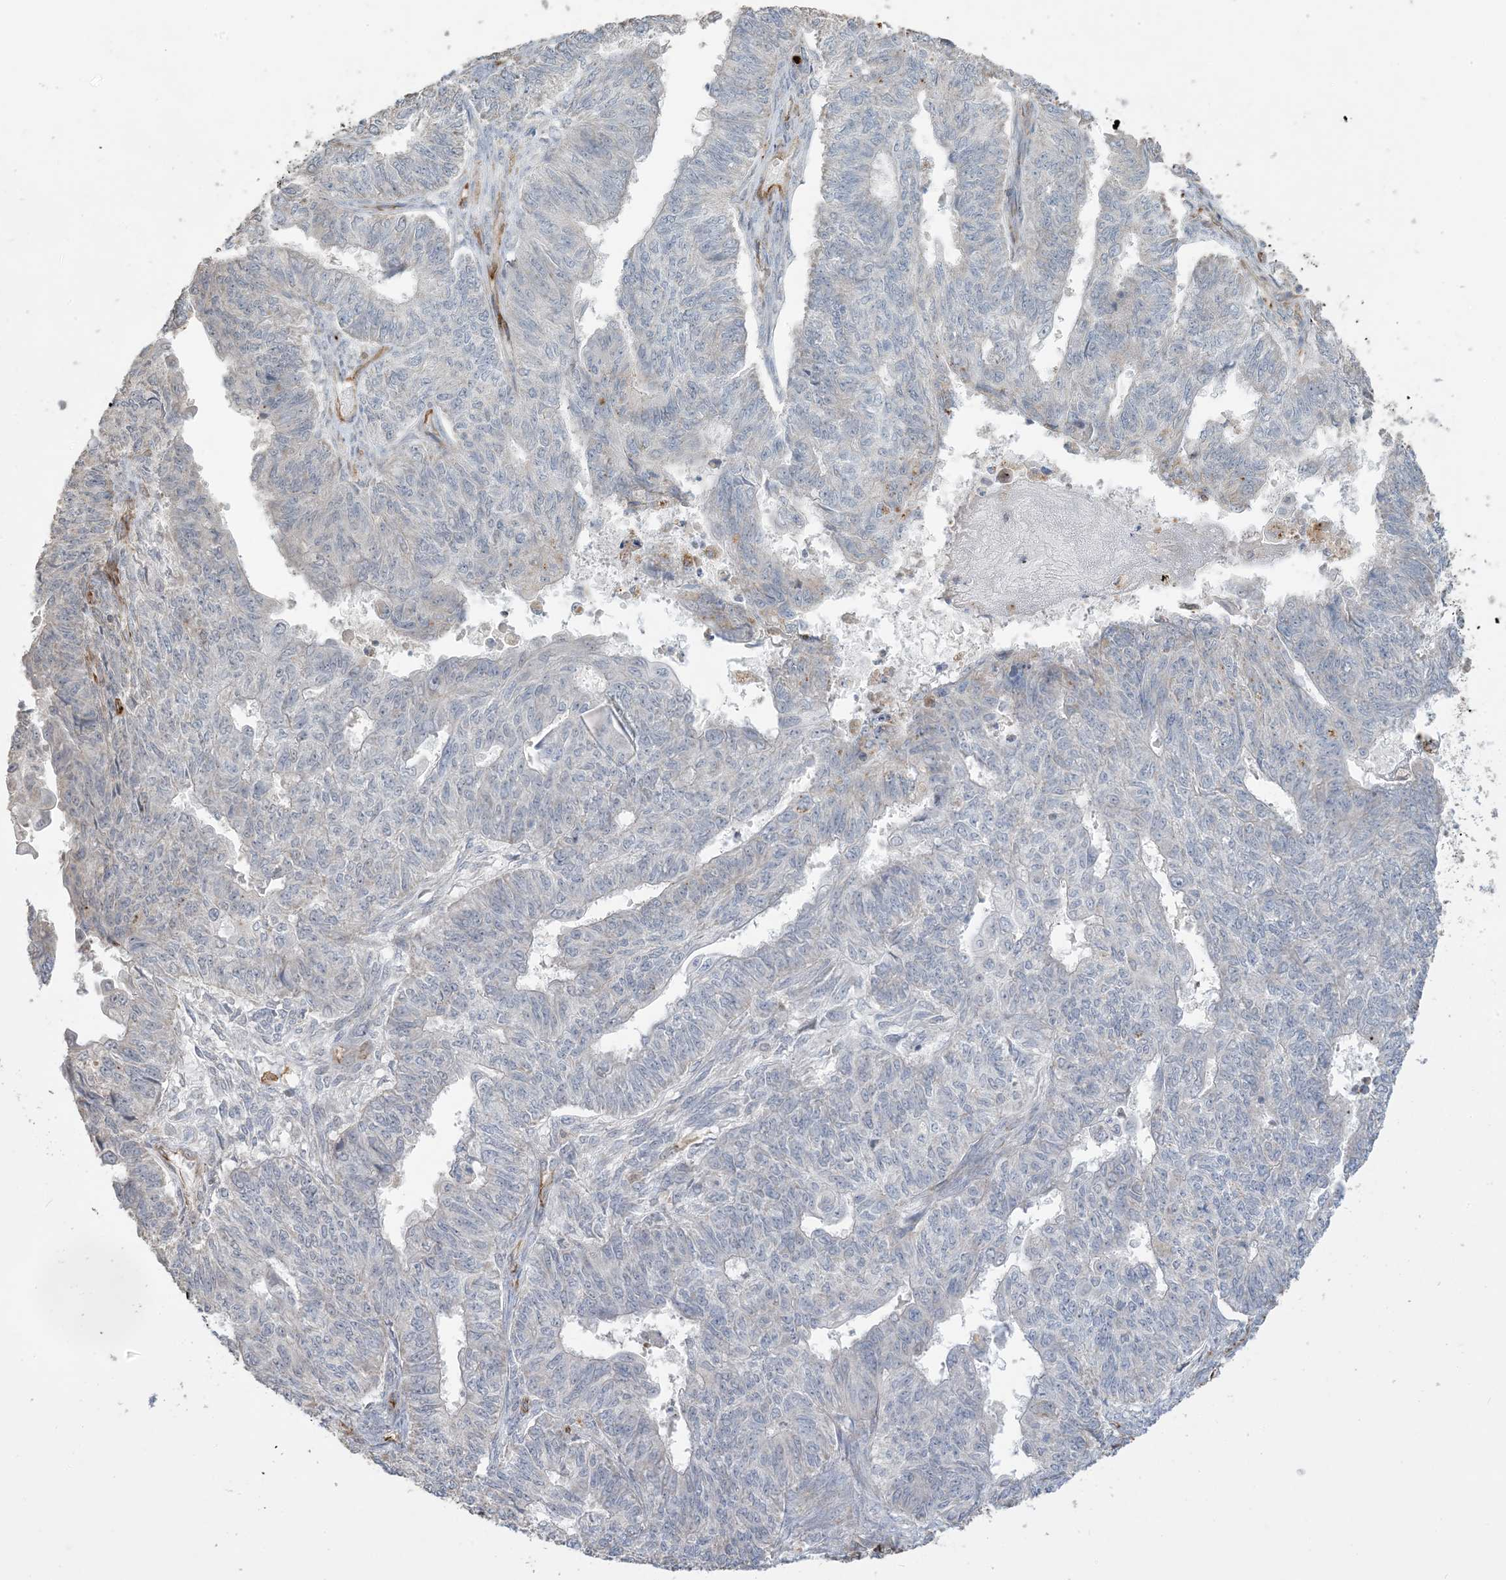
{"staining": {"intensity": "negative", "quantity": "none", "location": "none"}, "tissue": "endometrial cancer", "cell_type": "Tumor cells", "image_type": "cancer", "snomed": [{"axis": "morphology", "description": "Adenocarcinoma, NOS"}, {"axis": "topography", "description": "Endometrium"}], "caption": "Immunohistochemistry (IHC) photomicrograph of neoplastic tissue: endometrial cancer stained with DAB (3,3'-diaminobenzidine) displays no significant protein staining in tumor cells. Brightfield microscopy of IHC stained with DAB (brown) and hematoxylin (blue), captured at high magnification.", "gene": "AGA", "patient": {"sex": "female", "age": 32}}